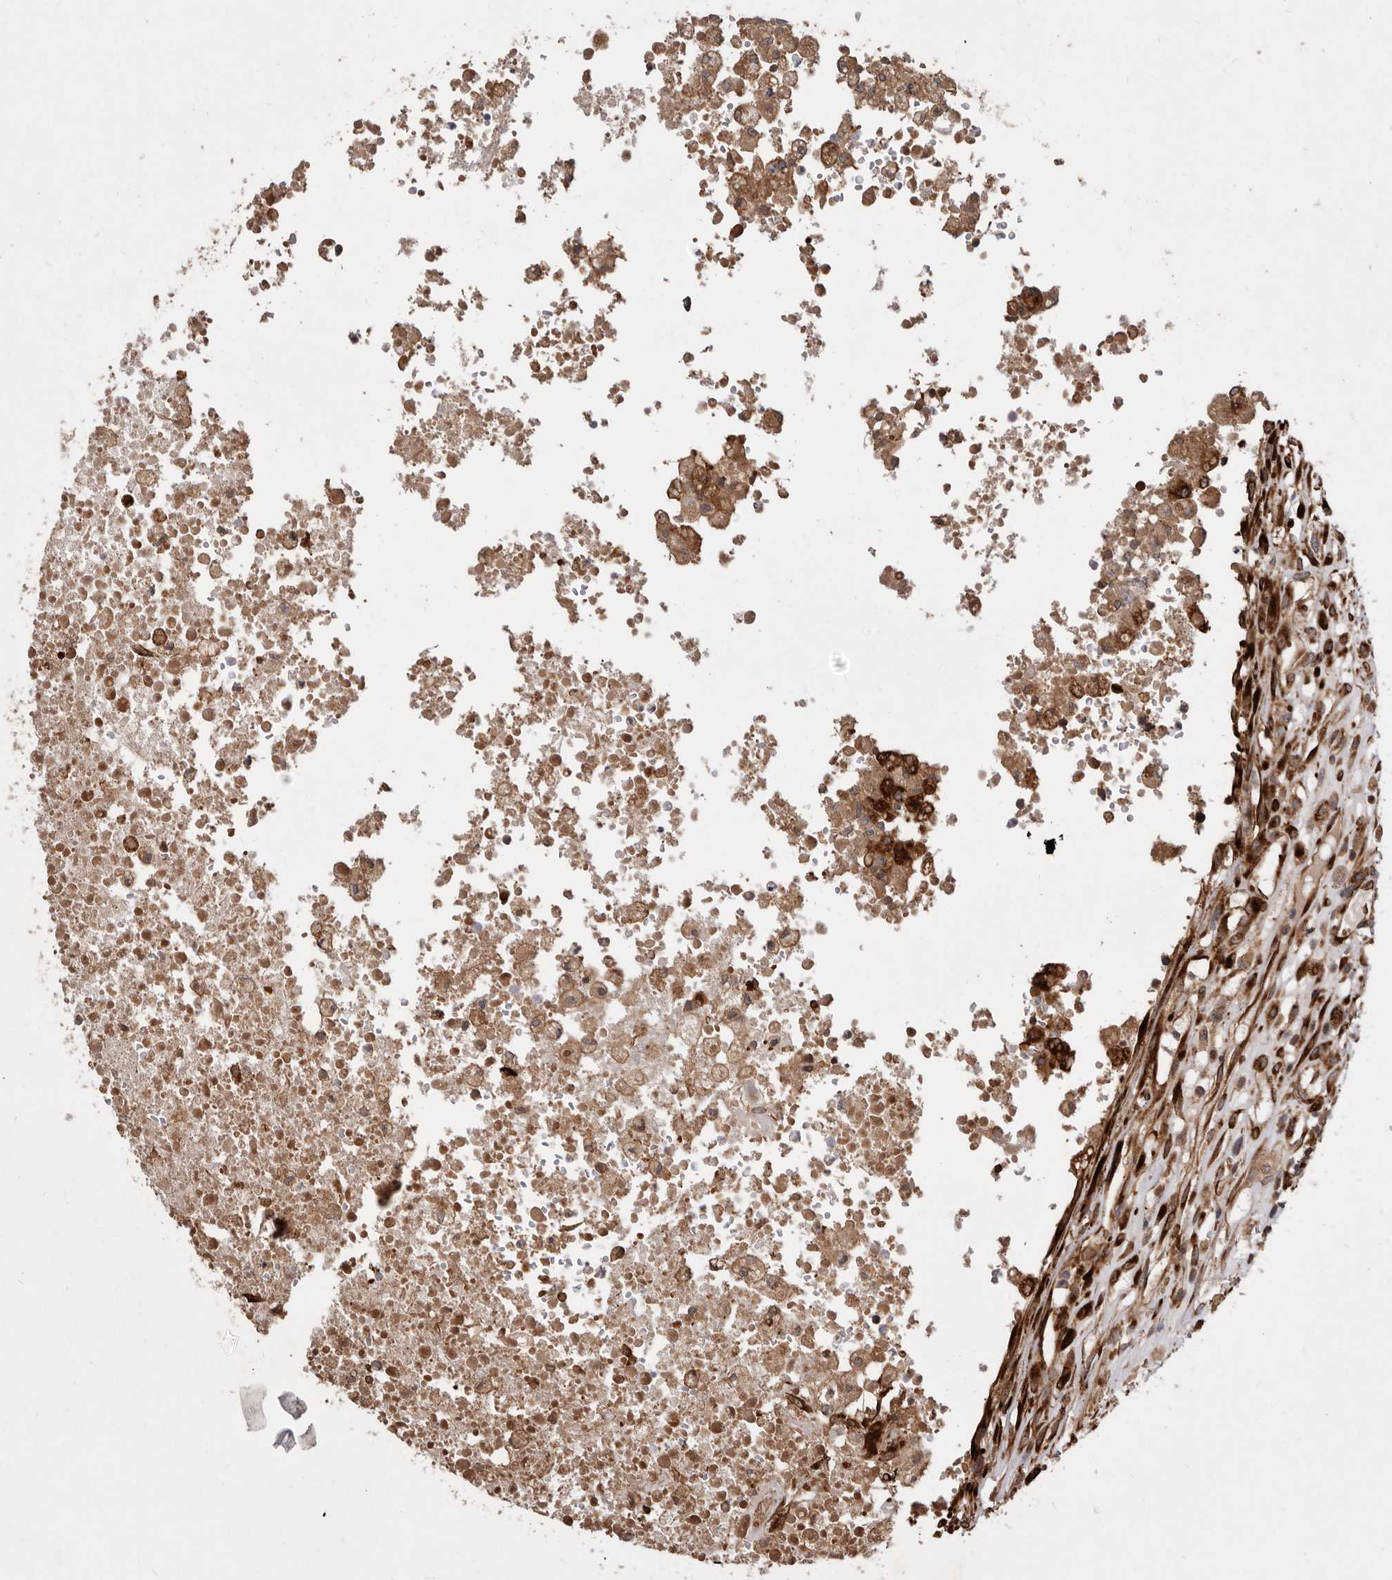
{"staining": {"intensity": "moderate", "quantity": ">75%", "location": "cytoplasmic/membranous"}, "tissue": "head and neck cancer", "cell_type": "Tumor cells", "image_type": "cancer", "snomed": [{"axis": "morphology", "description": "Squamous cell carcinoma, NOS"}, {"axis": "topography", "description": "Head-Neck"}], "caption": "An IHC photomicrograph of neoplastic tissue is shown. Protein staining in brown labels moderate cytoplasmic/membranous positivity in head and neck squamous cell carcinoma within tumor cells. (DAB = brown stain, brightfield microscopy at high magnification).", "gene": "FLAD1", "patient": {"sex": "male", "age": 66}}